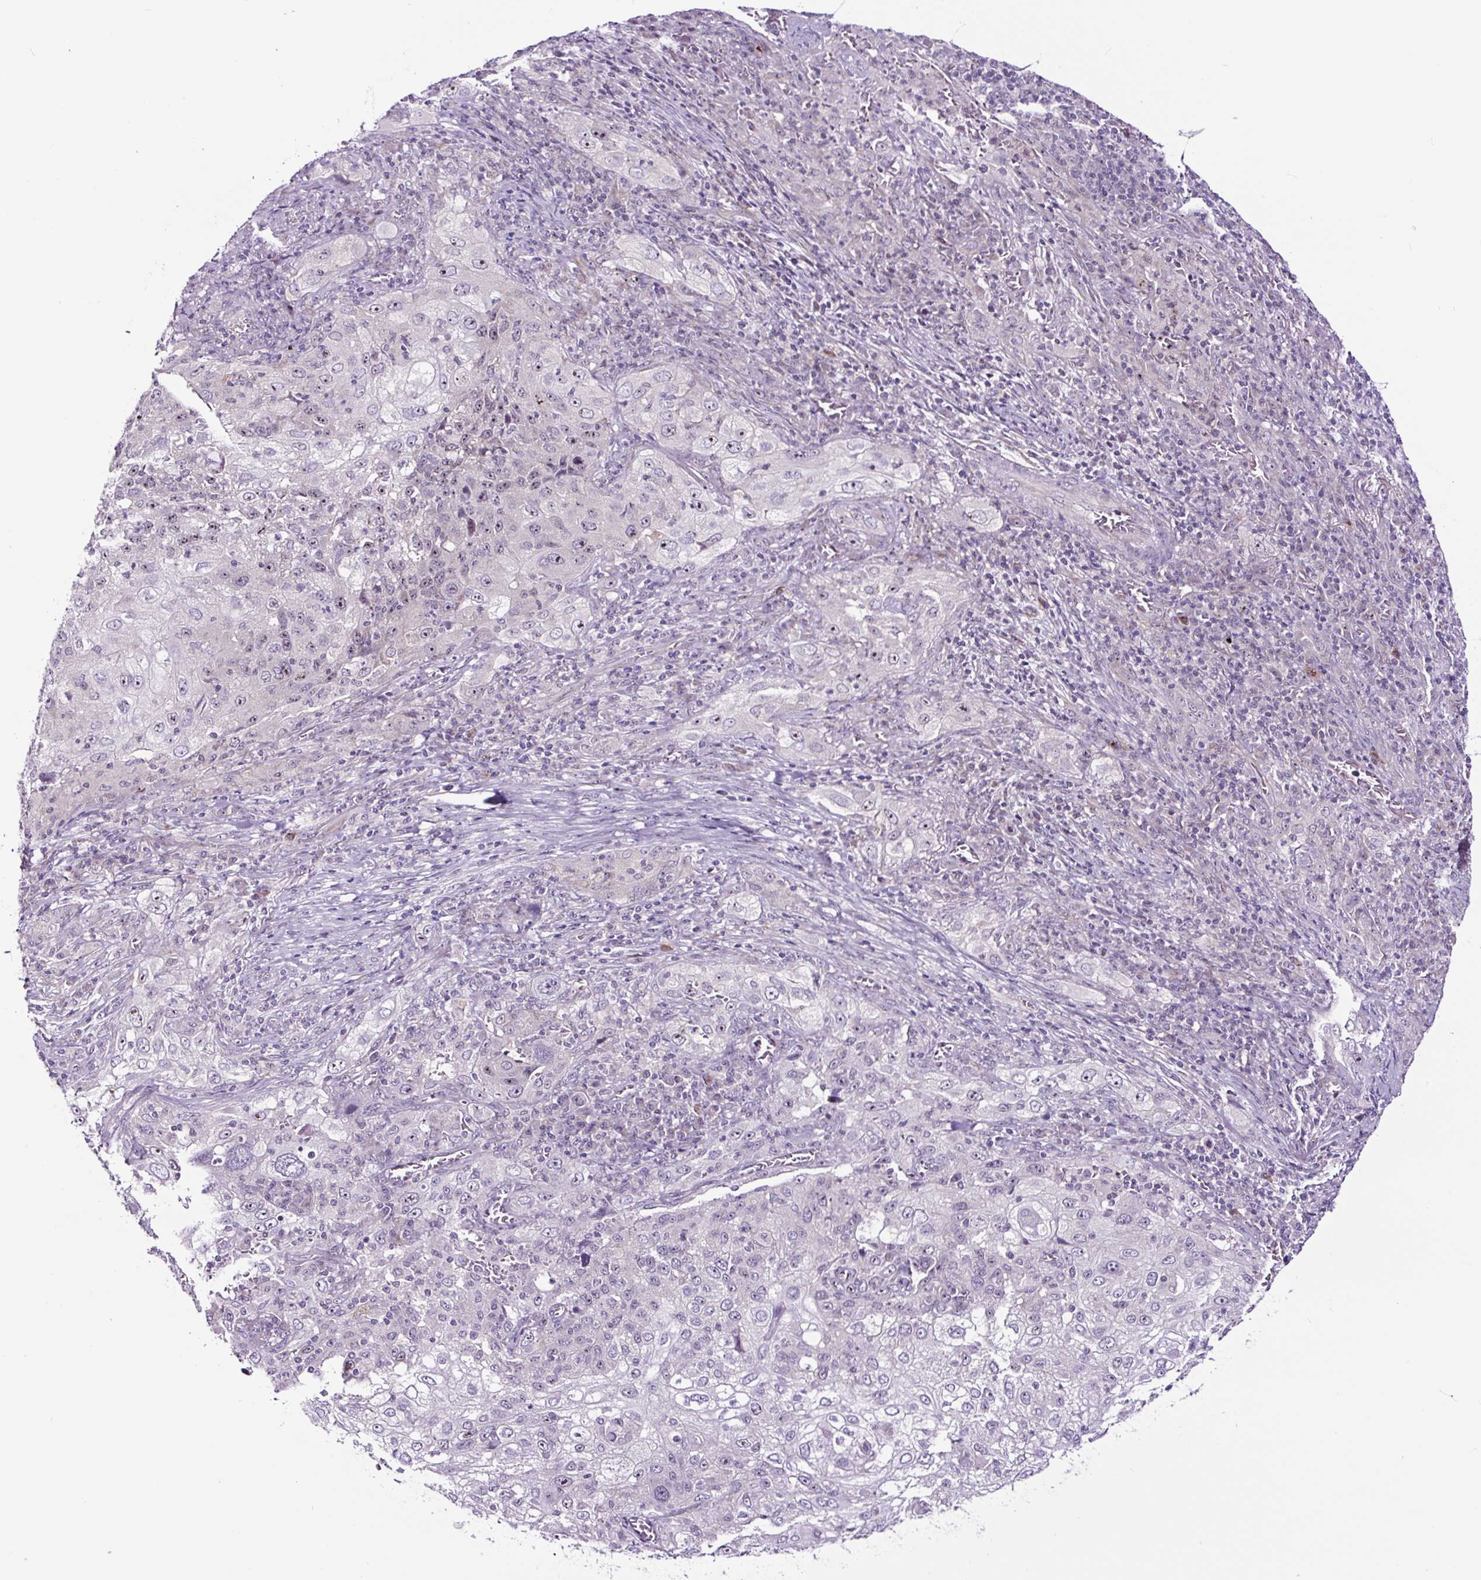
{"staining": {"intensity": "weak", "quantity": "25%-75%", "location": "nuclear"}, "tissue": "lung cancer", "cell_type": "Tumor cells", "image_type": "cancer", "snomed": [{"axis": "morphology", "description": "Squamous cell carcinoma, NOS"}, {"axis": "topography", "description": "Lung"}], "caption": "A brown stain shows weak nuclear expression of a protein in lung squamous cell carcinoma tumor cells.", "gene": "NOM1", "patient": {"sex": "female", "age": 69}}